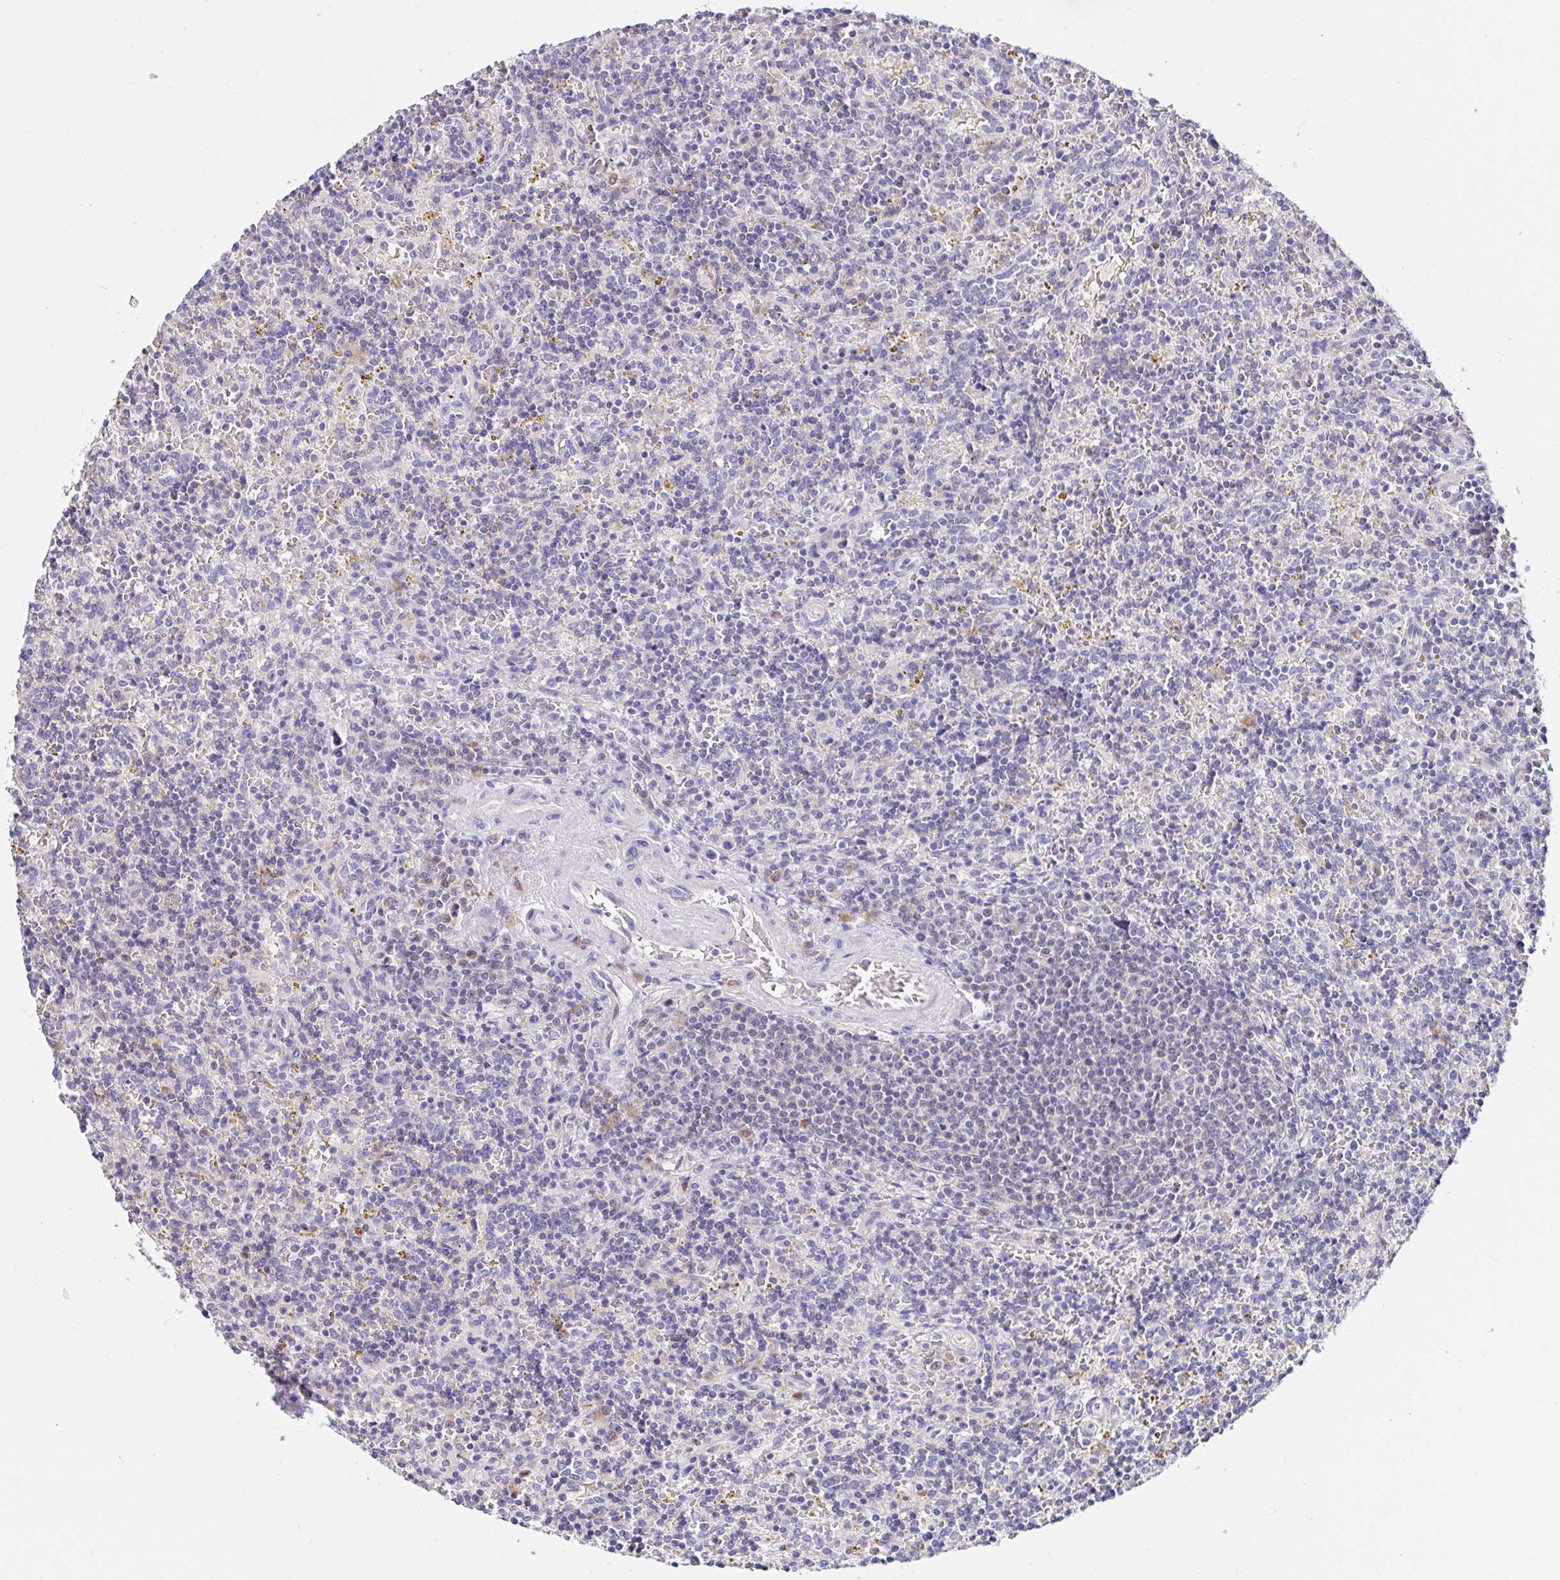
{"staining": {"intensity": "negative", "quantity": "none", "location": "none"}, "tissue": "lymphoma", "cell_type": "Tumor cells", "image_type": "cancer", "snomed": [{"axis": "morphology", "description": "Malignant lymphoma, non-Hodgkin's type, Low grade"}, {"axis": "topography", "description": "Spleen"}], "caption": "Immunohistochemistry (IHC) of lymphoma exhibits no staining in tumor cells.", "gene": "VSIG2", "patient": {"sex": "male", "age": 67}}